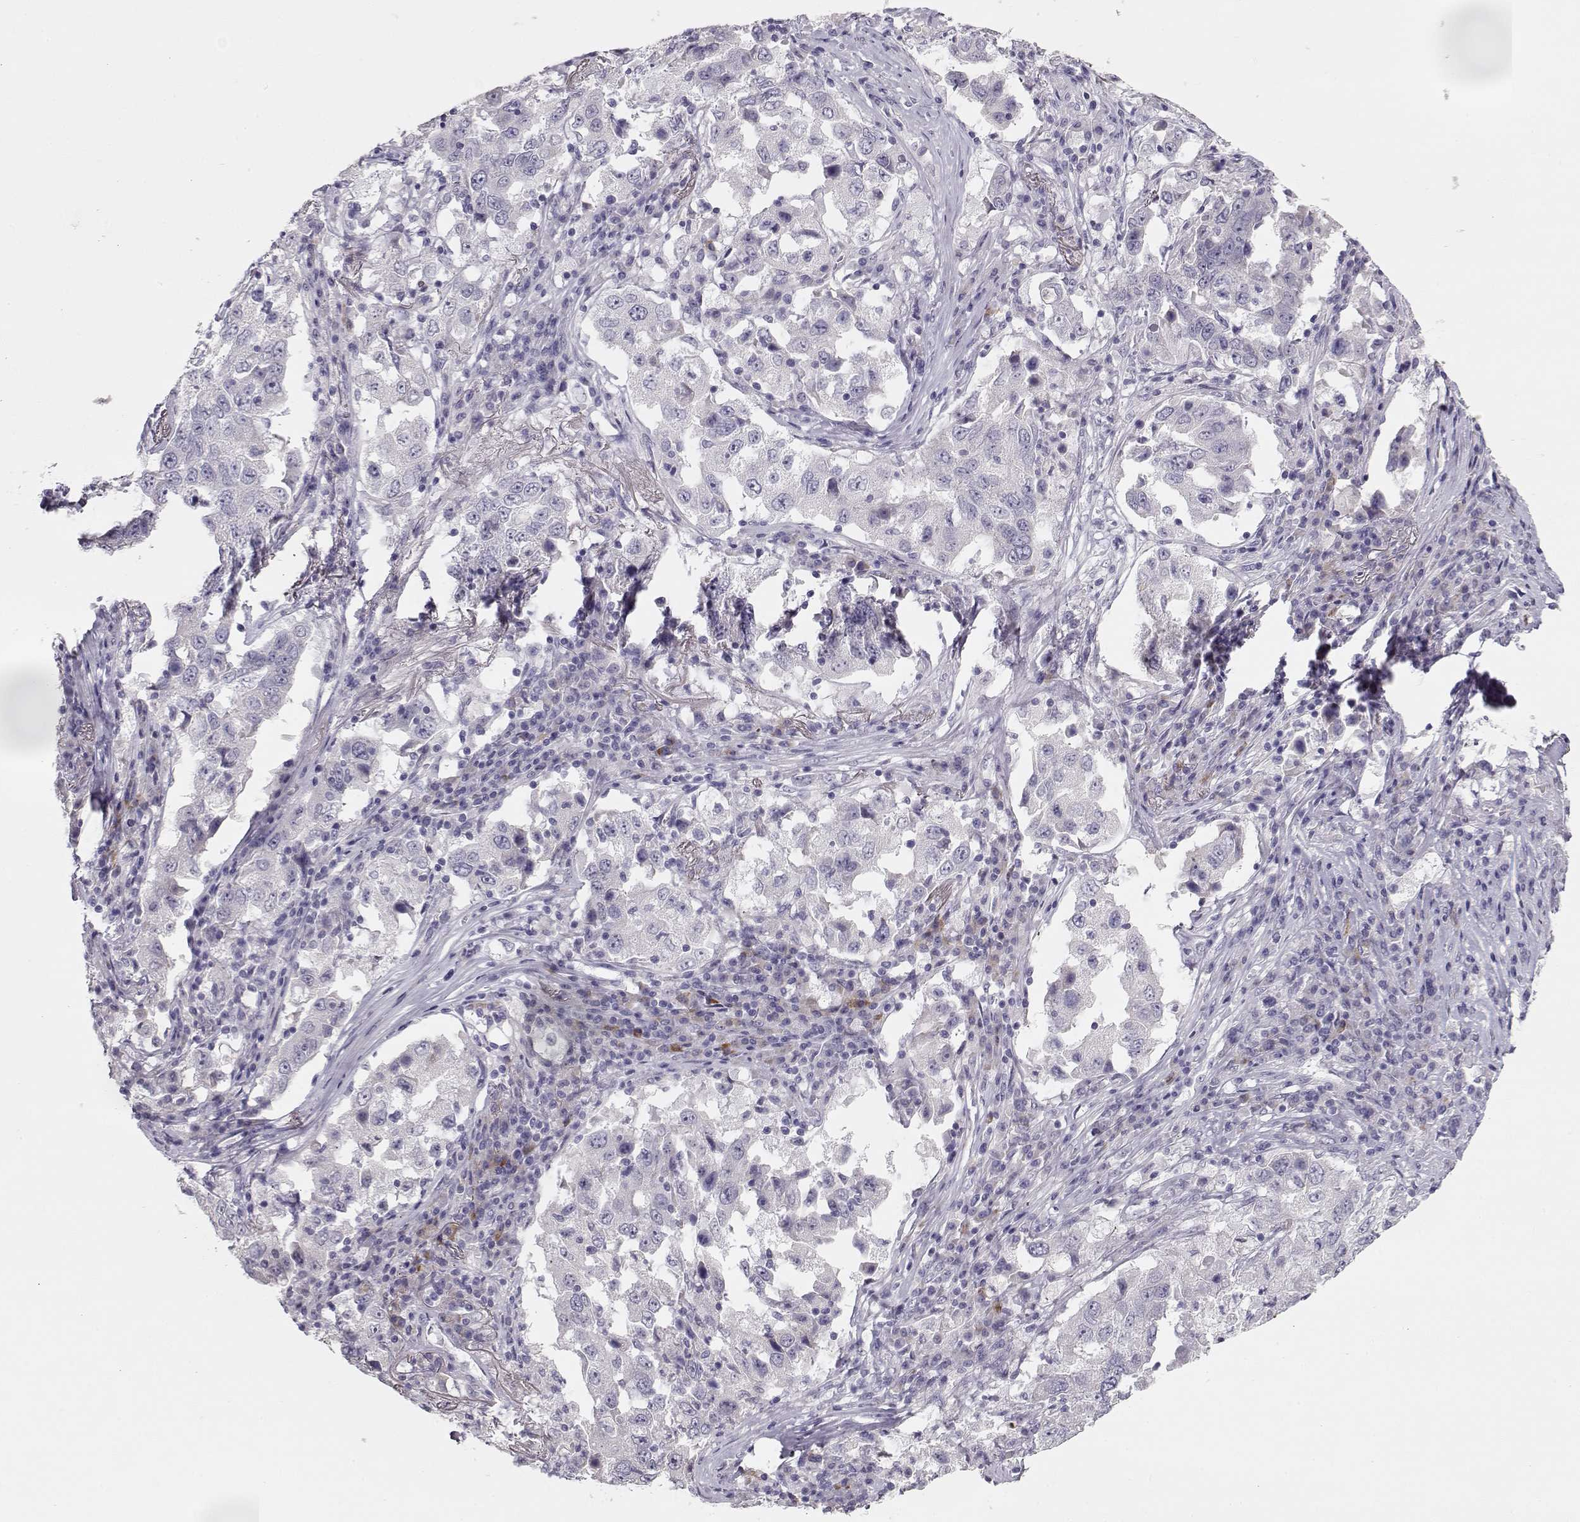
{"staining": {"intensity": "negative", "quantity": "none", "location": "none"}, "tissue": "lung cancer", "cell_type": "Tumor cells", "image_type": "cancer", "snomed": [{"axis": "morphology", "description": "Adenocarcinoma, NOS"}, {"axis": "topography", "description": "Lung"}], "caption": "High power microscopy image of an IHC image of lung cancer, revealing no significant expression in tumor cells. (Brightfield microscopy of DAB immunohistochemistry (IHC) at high magnification).", "gene": "GLIPR1L2", "patient": {"sex": "male", "age": 73}}